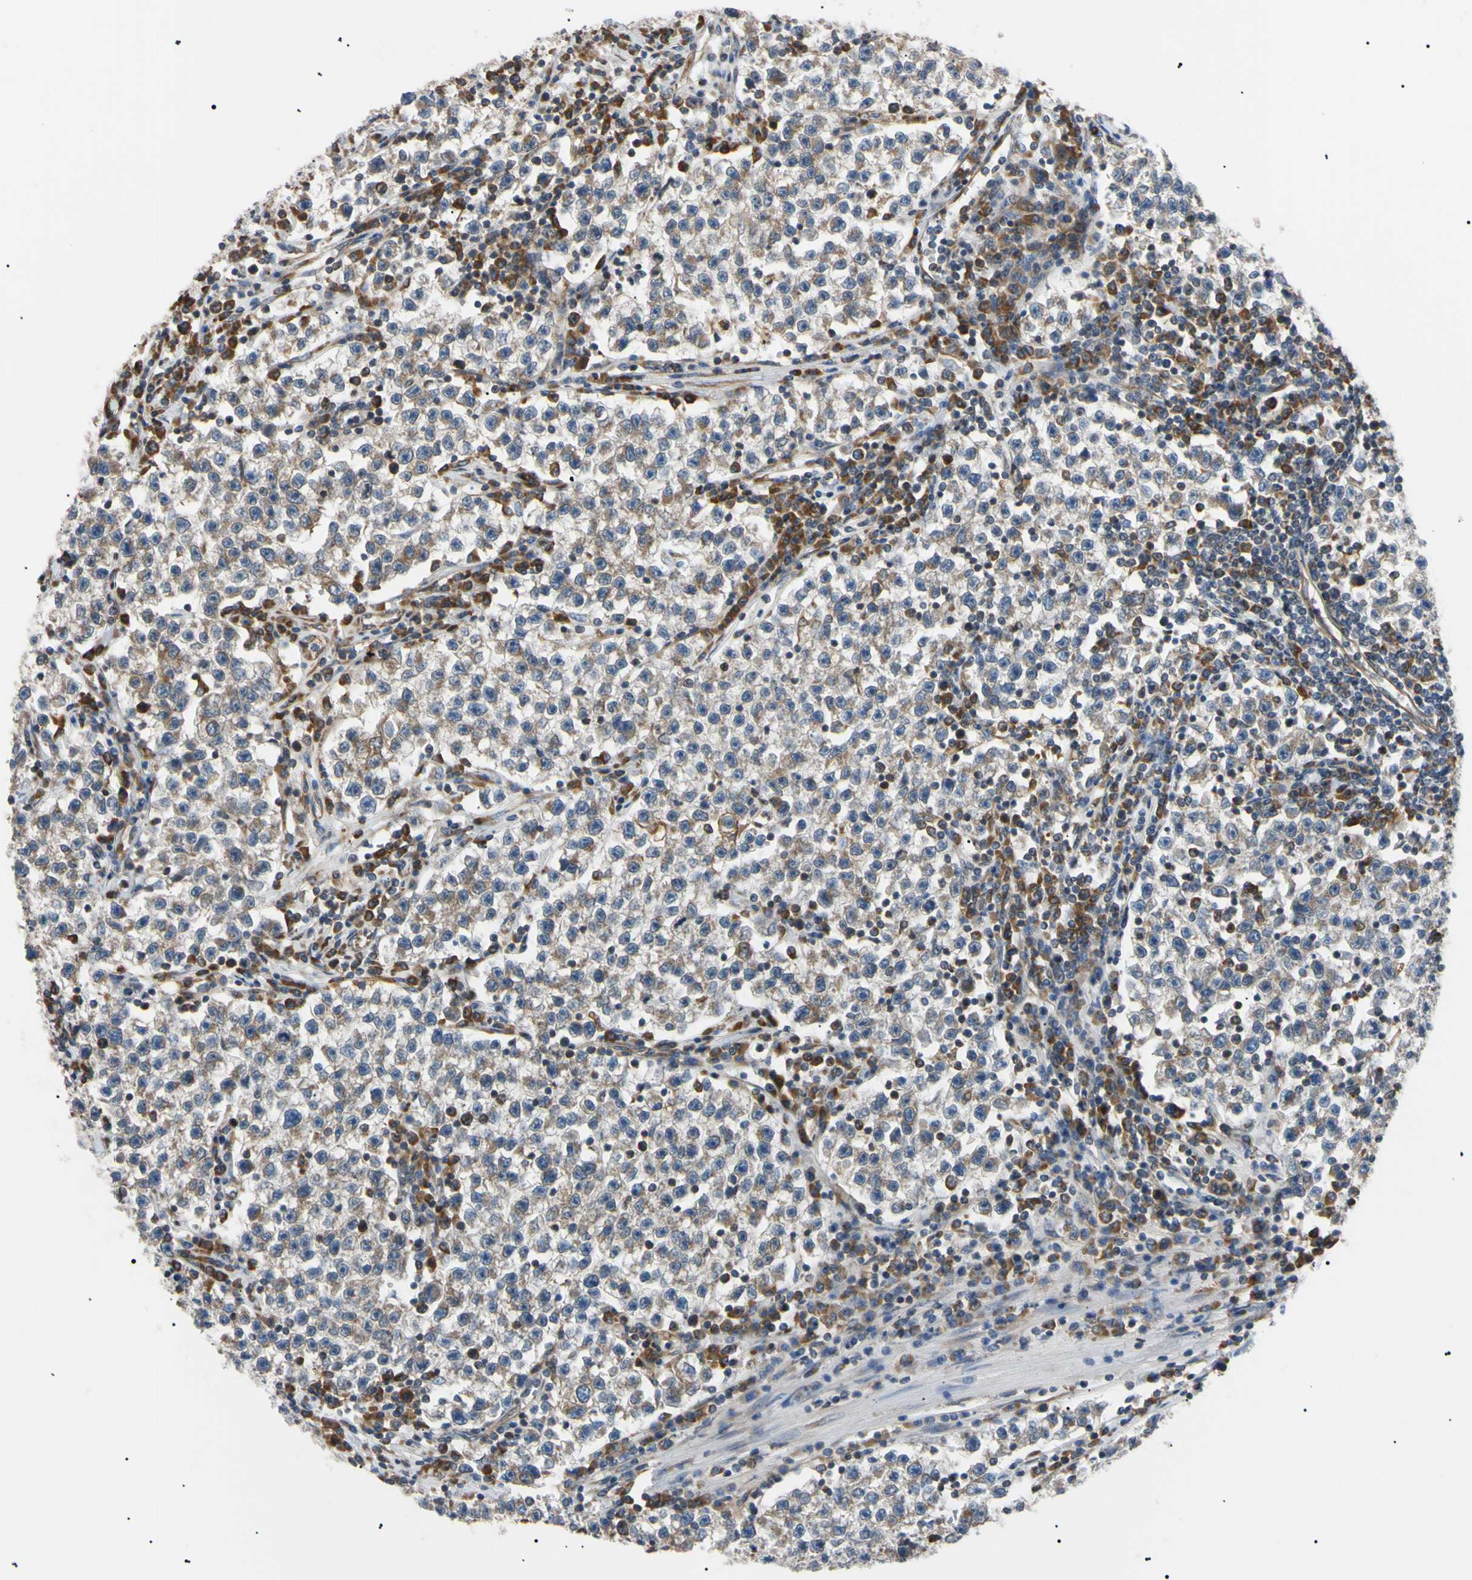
{"staining": {"intensity": "weak", "quantity": "25%-75%", "location": "cytoplasmic/membranous"}, "tissue": "testis cancer", "cell_type": "Tumor cells", "image_type": "cancer", "snomed": [{"axis": "morphology", "description": "Seminoma, NOS"}, {"axis": "topography", "description": "Testis"}], "caption": "Testis seminoma was stained to show a protein in brown. There is low levels of weak cytoplasmic/membranous positivity in about 25%-75% of tumor cells.", "gene": "VAPA", "patient": {"sex": "male", "age": 22}}